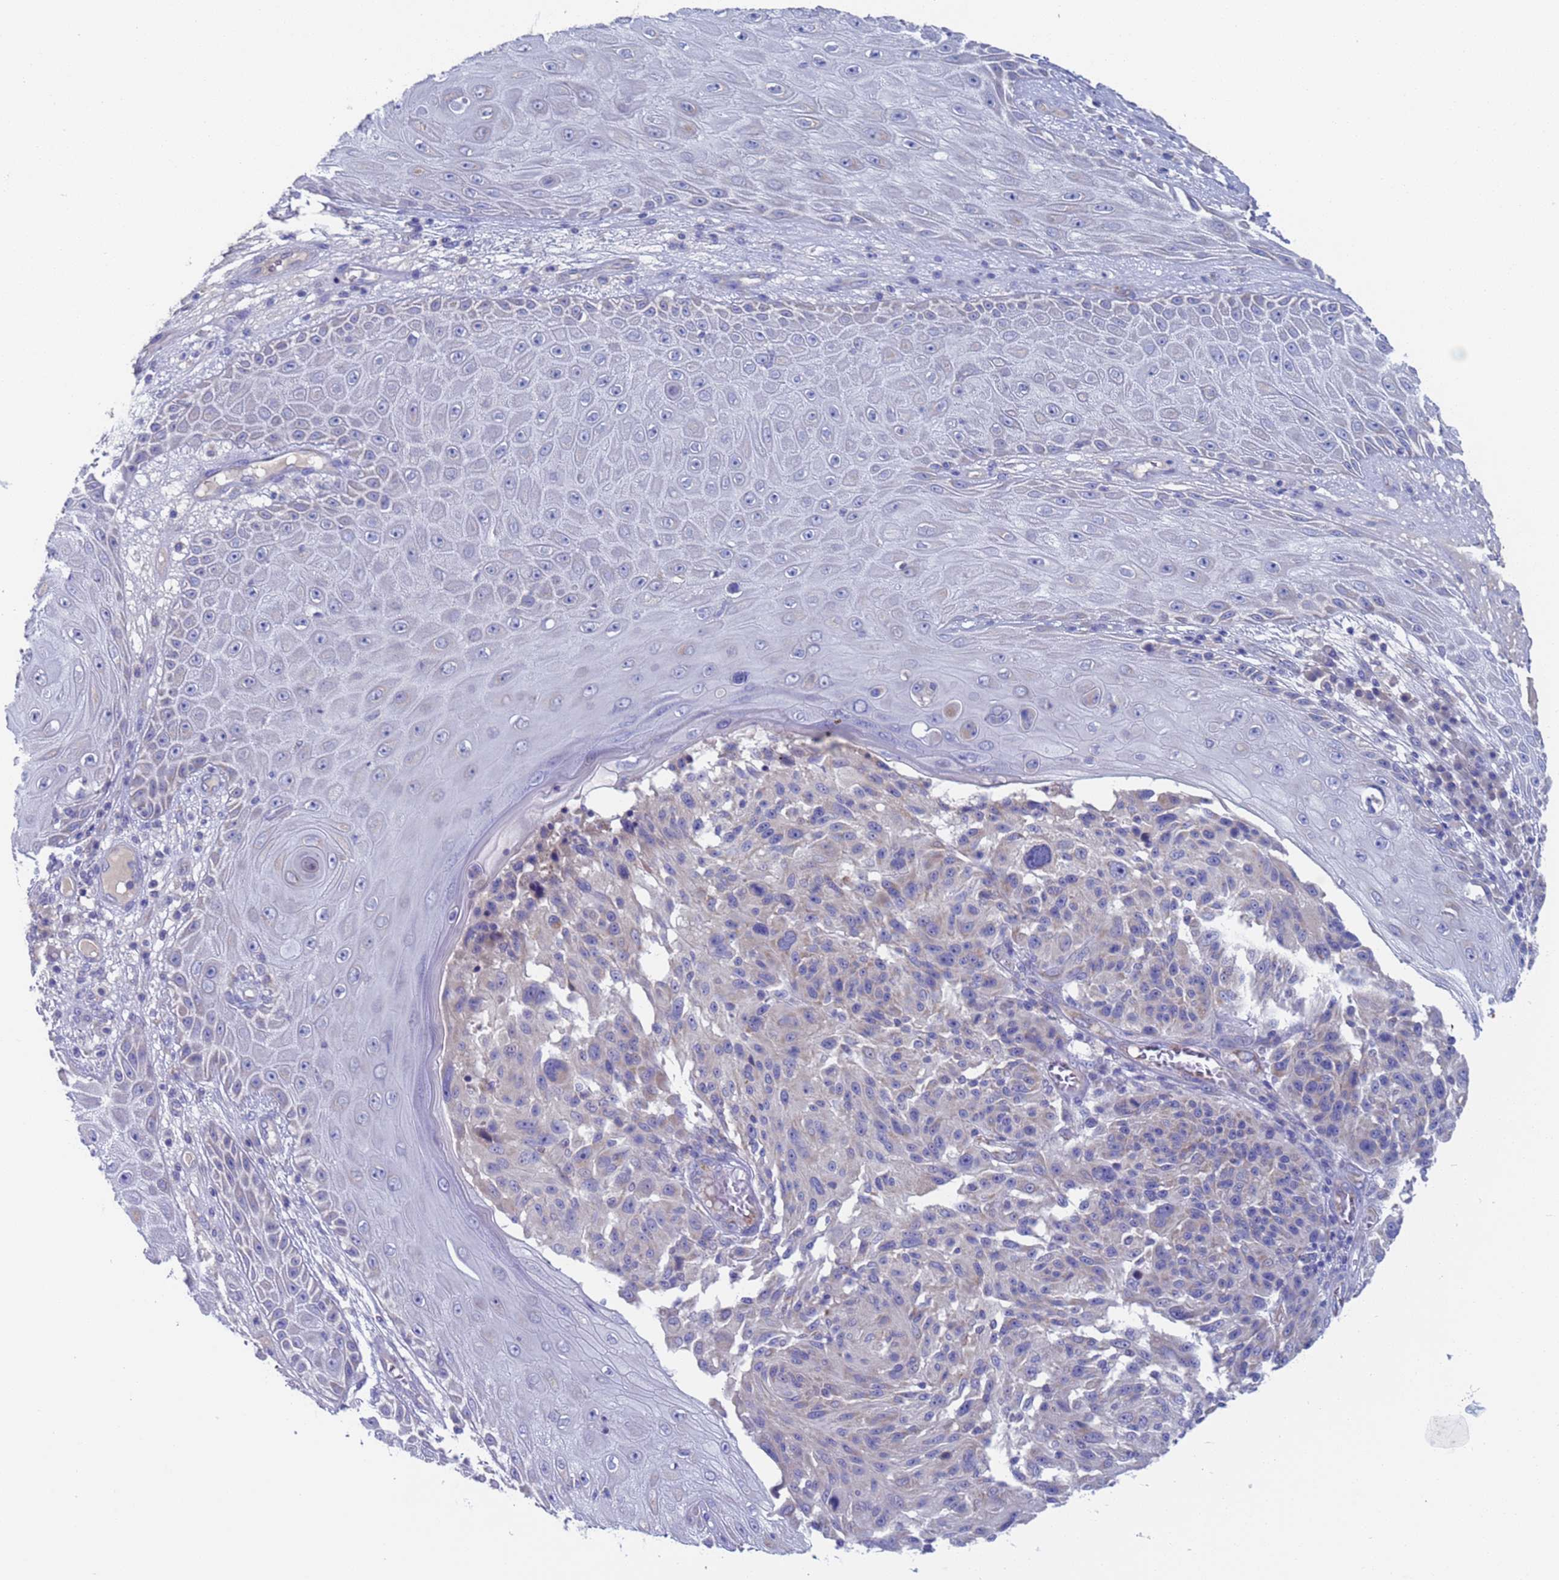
{"staining": {"intensity": "weak", "quantity": "<25%", "location": "cytoplasmic/membranous"}, "tissue": "melanoma", "cell_type": "Tumor cells", "image_type": "cancer", "snomed": [{"axis": "morphology", "description": "Malignant melanoma, NOS"}, {"axis": "topography", "description": "Skin"}], "caption": "The histopathology image exhibits no staining of tumor cells in melanoma.", "gene": "PET117", "patient": {"sex": "male", "age": 53}}